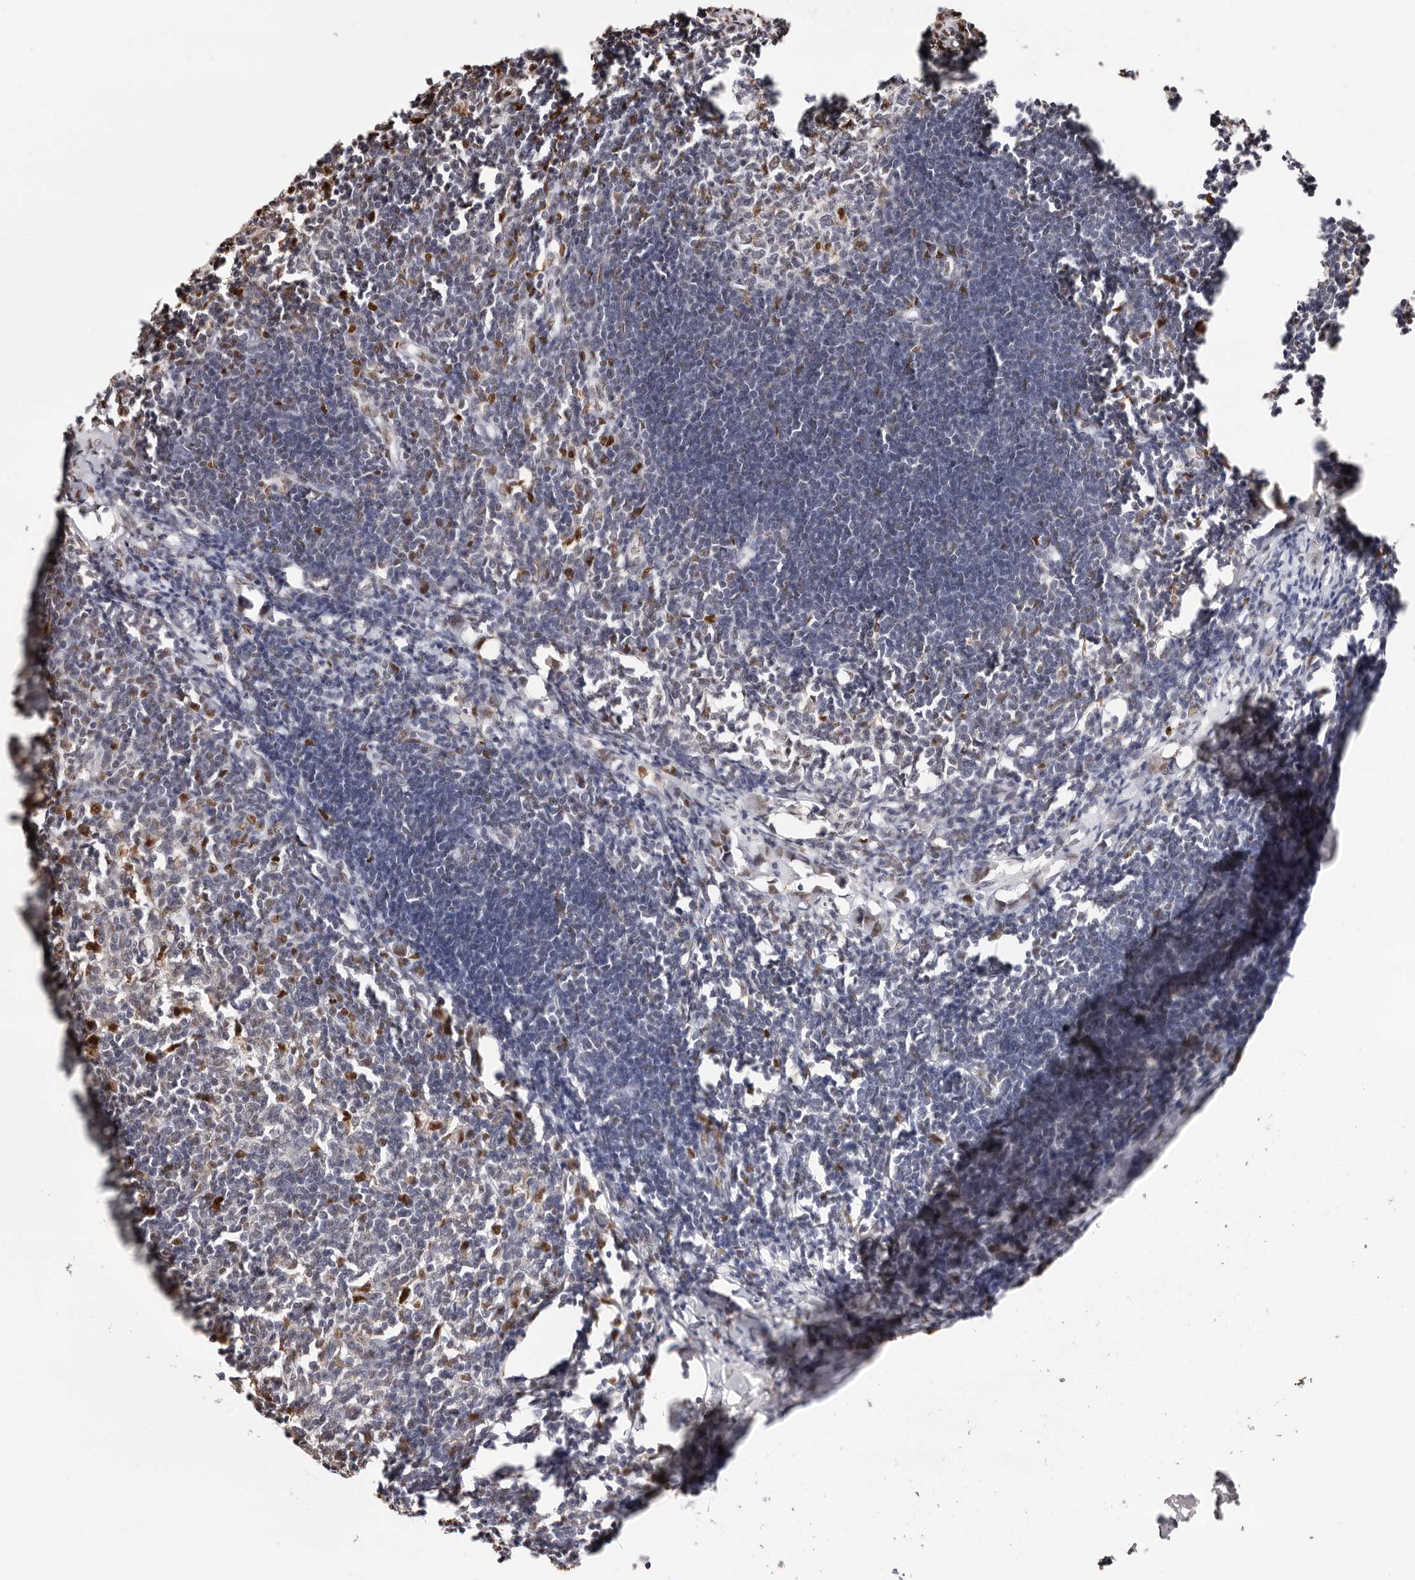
{"staining": {"intensity": "moderate", "quantity": "<25%", "location": "nuclear"}, "tissue": "lymph node", "cell_type": "Germinal center cells", "image_type": "normal", "snomed": [{"axis": "morphology", "description": "Normal tissue, NOS"}, {"axis": "morphology", "description": "Malignant melanoma, Metastatic site"}, {"axis": "topography", "description": "Lymph node"}], "caption": "Brown immunohistochemical staining in unremarkable human lymph node shows moderate nuclear staining in about <25% of germinal center cells. (DAB = brown stain, brightfield microscopy at high magnification).", "gene": "TKT", "patient": {"sex": "male", "age": 41}}